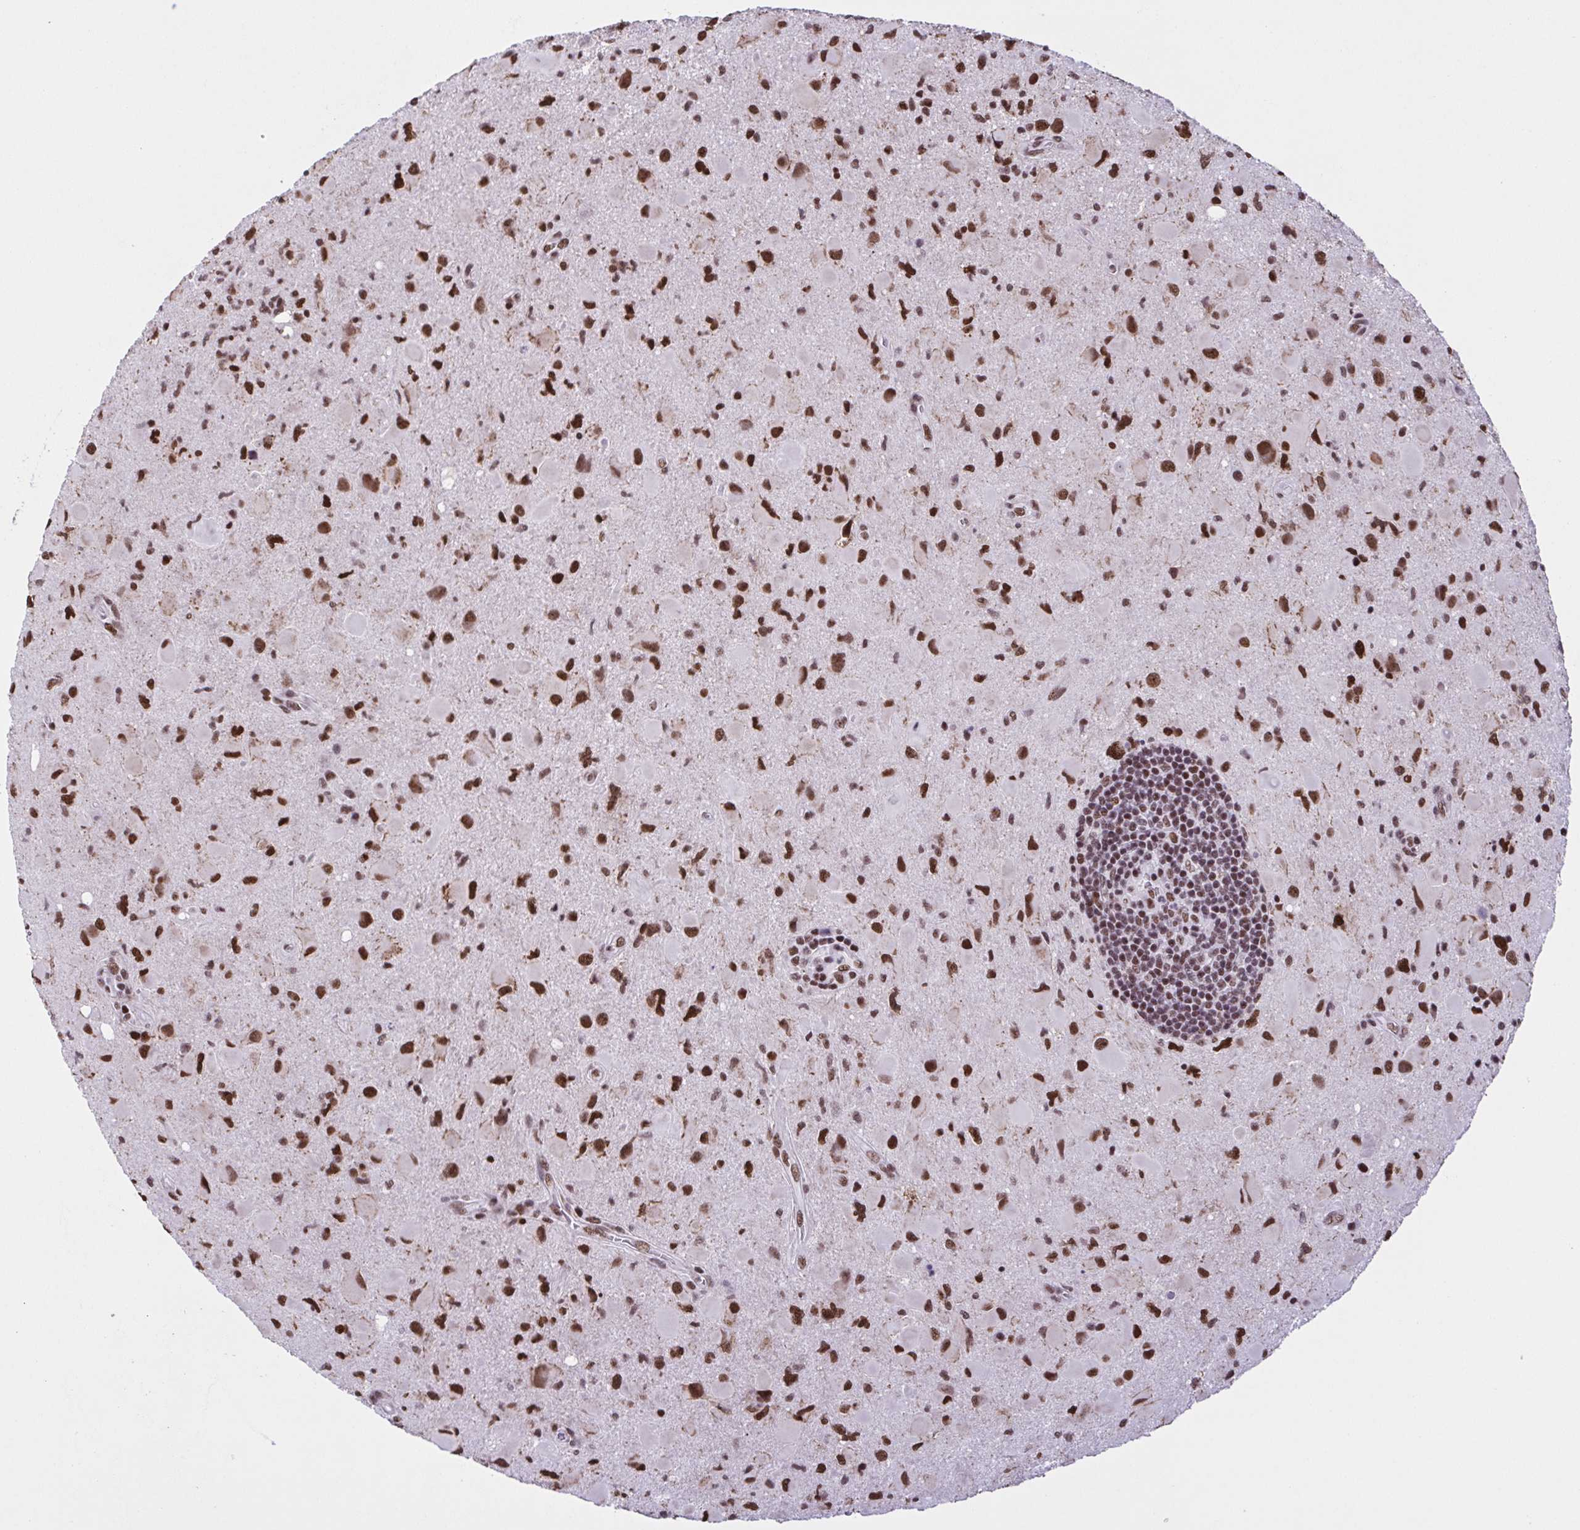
{"staining": {"intensity": "strong", "quantity": ">75%", "location": "nuclear"}, "tissue": "glioma", "cell_type": "Tumor cells", "image_type": "cancer", "snomed": [{"axis": "morphology", "description": "Glioma, malignant, Low grade"}, {"axis": "topography", "description": "Brain"}], "caption": "Immunohistochemistry (DAB) staining of malignant low-grade glioma demonstrates strong nuclear protein staining in approximately >75% of tumor cells.", "gene": "TIMM21", "patient": {"sex": "female", "age": 32}}